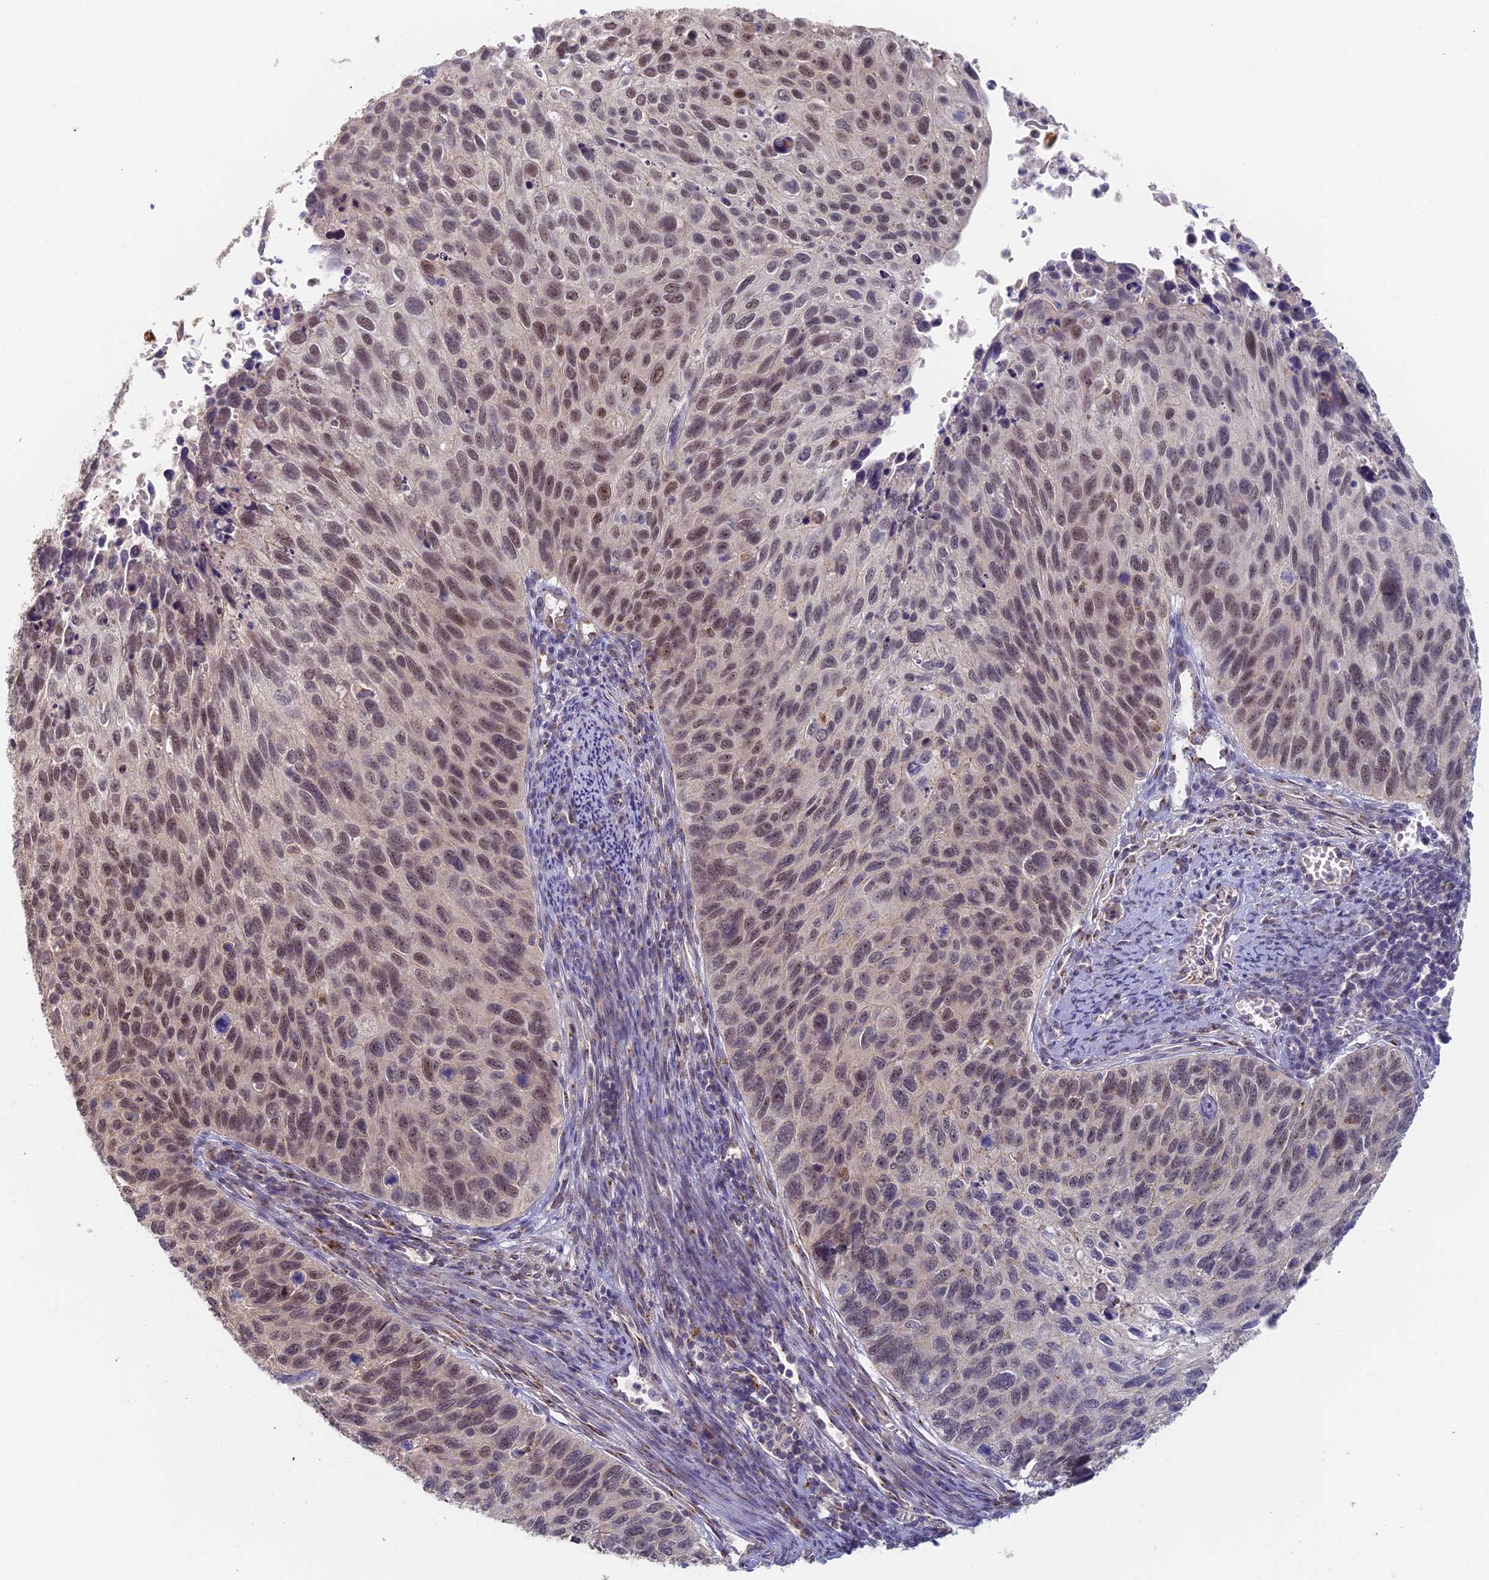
{"staining": {"intensity": "weak", "quantity": ">75%", "location": "nuclear"}, "tissue": "cervical cancer", "cell_type": "Tumor cells", "image_type": "cancer", "snomed": [{"axis": "morphology", "description": "Squamous cell carcinoma, NOS"}, {"axis": "topography", "description": "Cervix"}], "caption": "Approximately >75% of tumor cells in human cervical cancer (squamous cell carcinoma) exhibit weak nuclear protein staining as visualized by brown immunohistochemical staining.", "gene": "GPATCH1", "patient": {"sex": "female", "age": 70}}